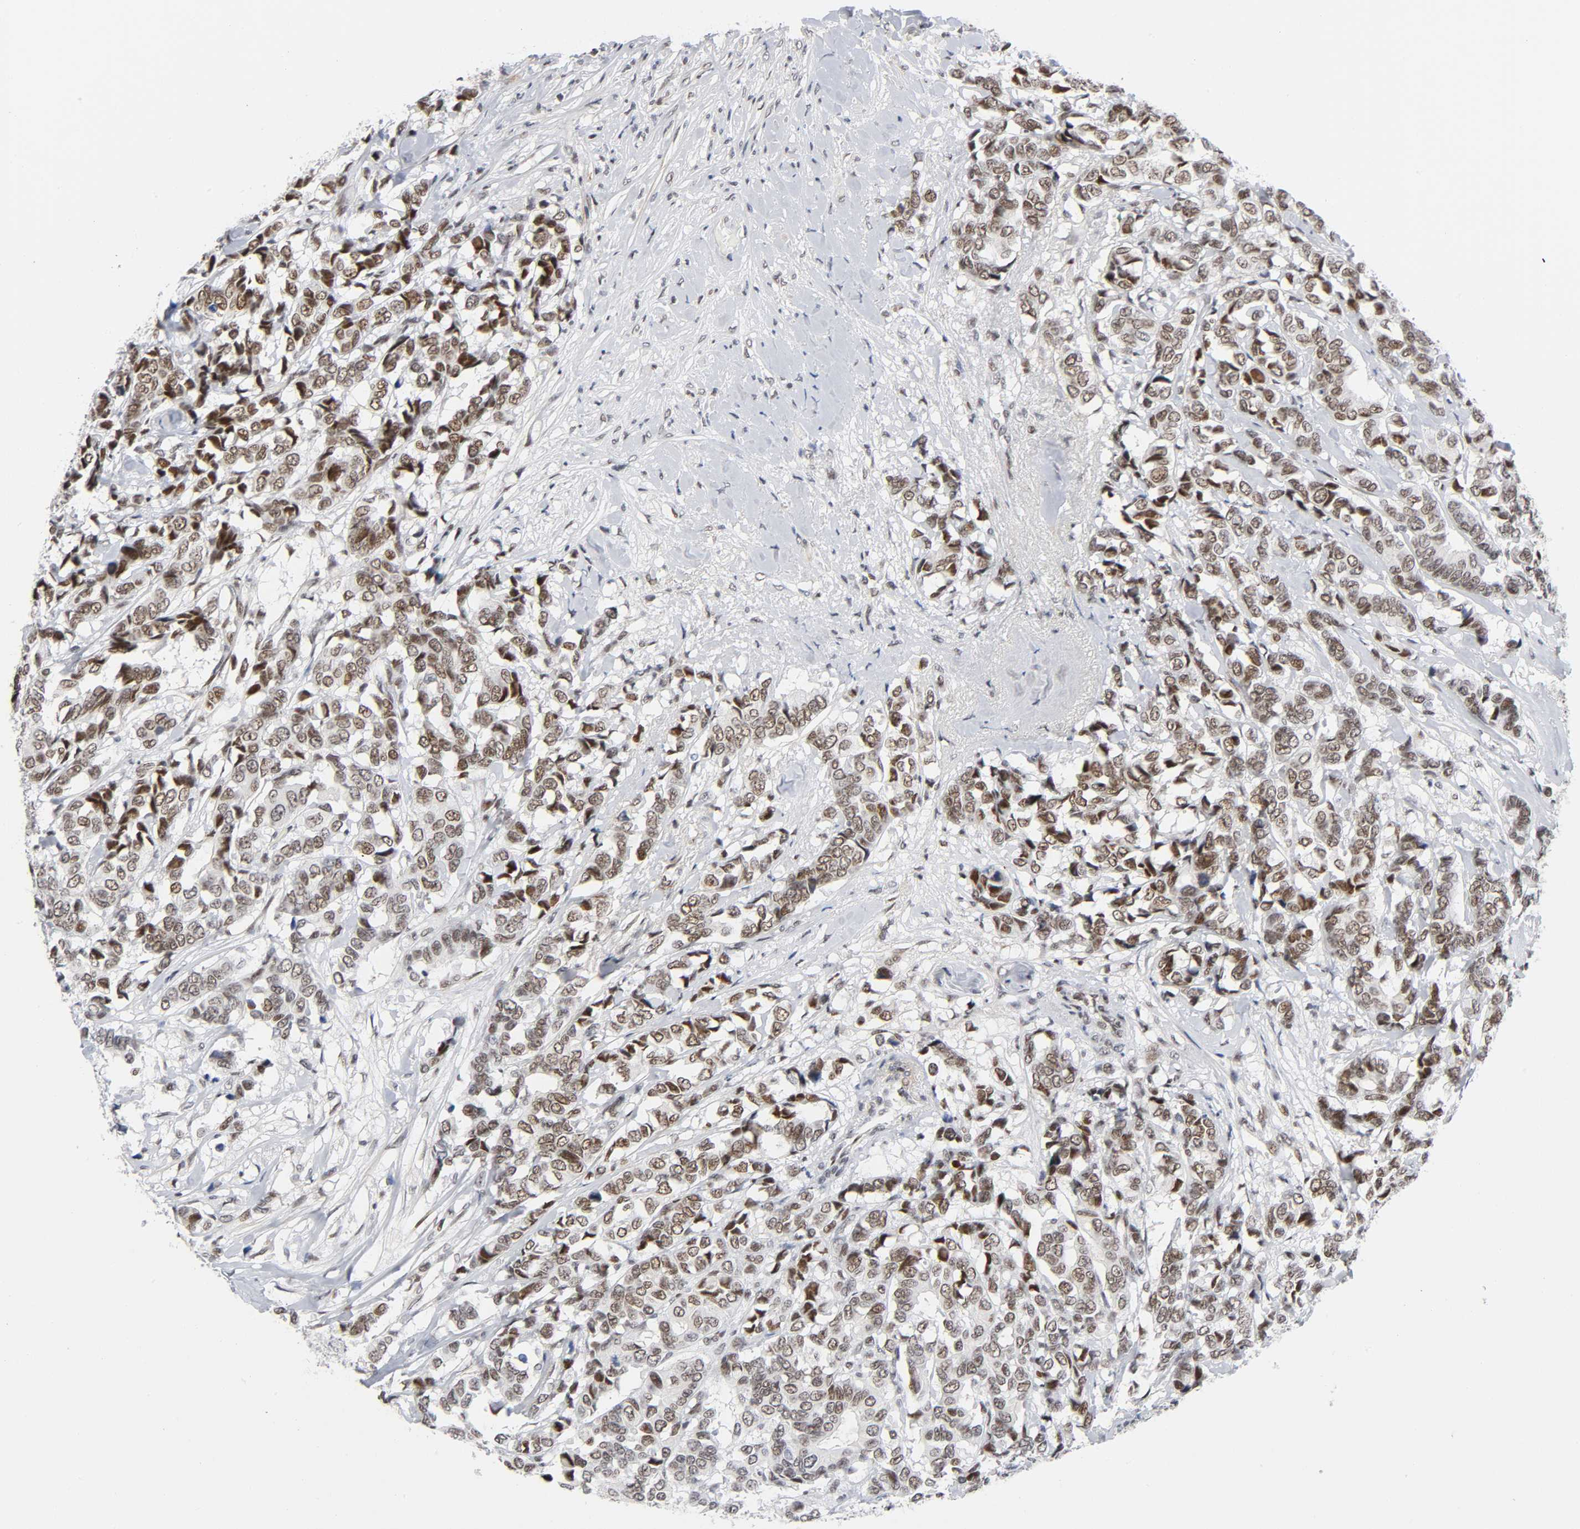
{"staining": {"intensity": "moderate", "quantity": ">75%", "location": "nuclear"}, "tissue": "breast cancer", "cell_type": "Tumor cells", "image_type": "cancer", "snomed": [{"axis": "morphology", "description": "Duct carcinoma"}, {"axis": "topography", "description": "Breast"}], "caption": "DAB (3,3'-diaminobenzidine) immunohistochemical staining of intraductal carcinoma (breast) reveals moderate nuclear protein expression in about >75% of tumor cells. Using DAB (3,3'-diaminobenzidine) (brown) and hematoxylin (blue) stains, captured at high magnification using brightfield microscopy.", "gene": "DIDO1", "patient": {"sex": "female", "age": 87}}